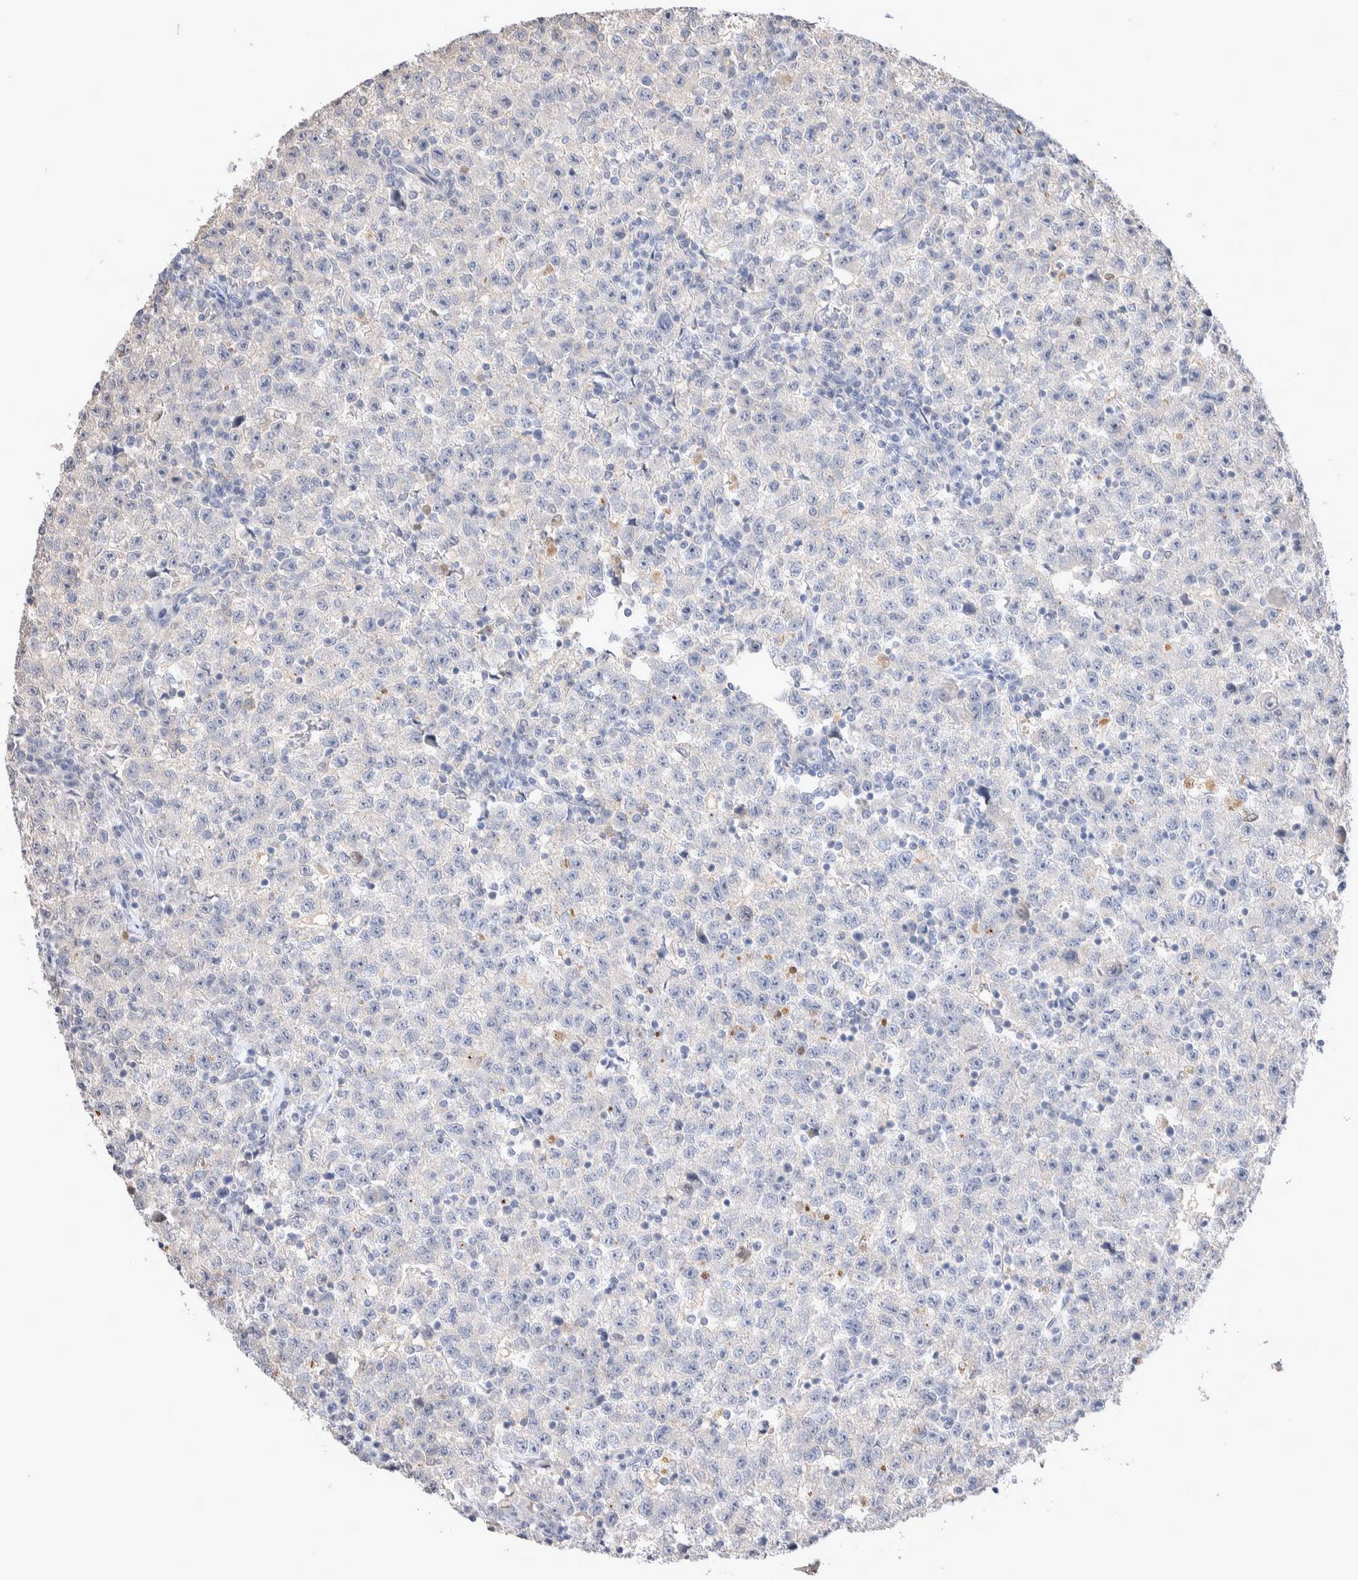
{"staining": {"intensity": "negative", "quantity": "none", "location": "none"}, "tissue": "testis cancer", "cell_type": "Tumor cells", "image_type": "cancer", "snomed": [{"axis": "morphology", "description": "Seminoma, NOS"}, {"axis": "topography", "description": "Testis"}], "caption": "Photomicrograph shows no significant protein staining in tumor cells of testis cancer.", "gene": "FFAR2", "patient": {"sex": "male", "age": 22}}